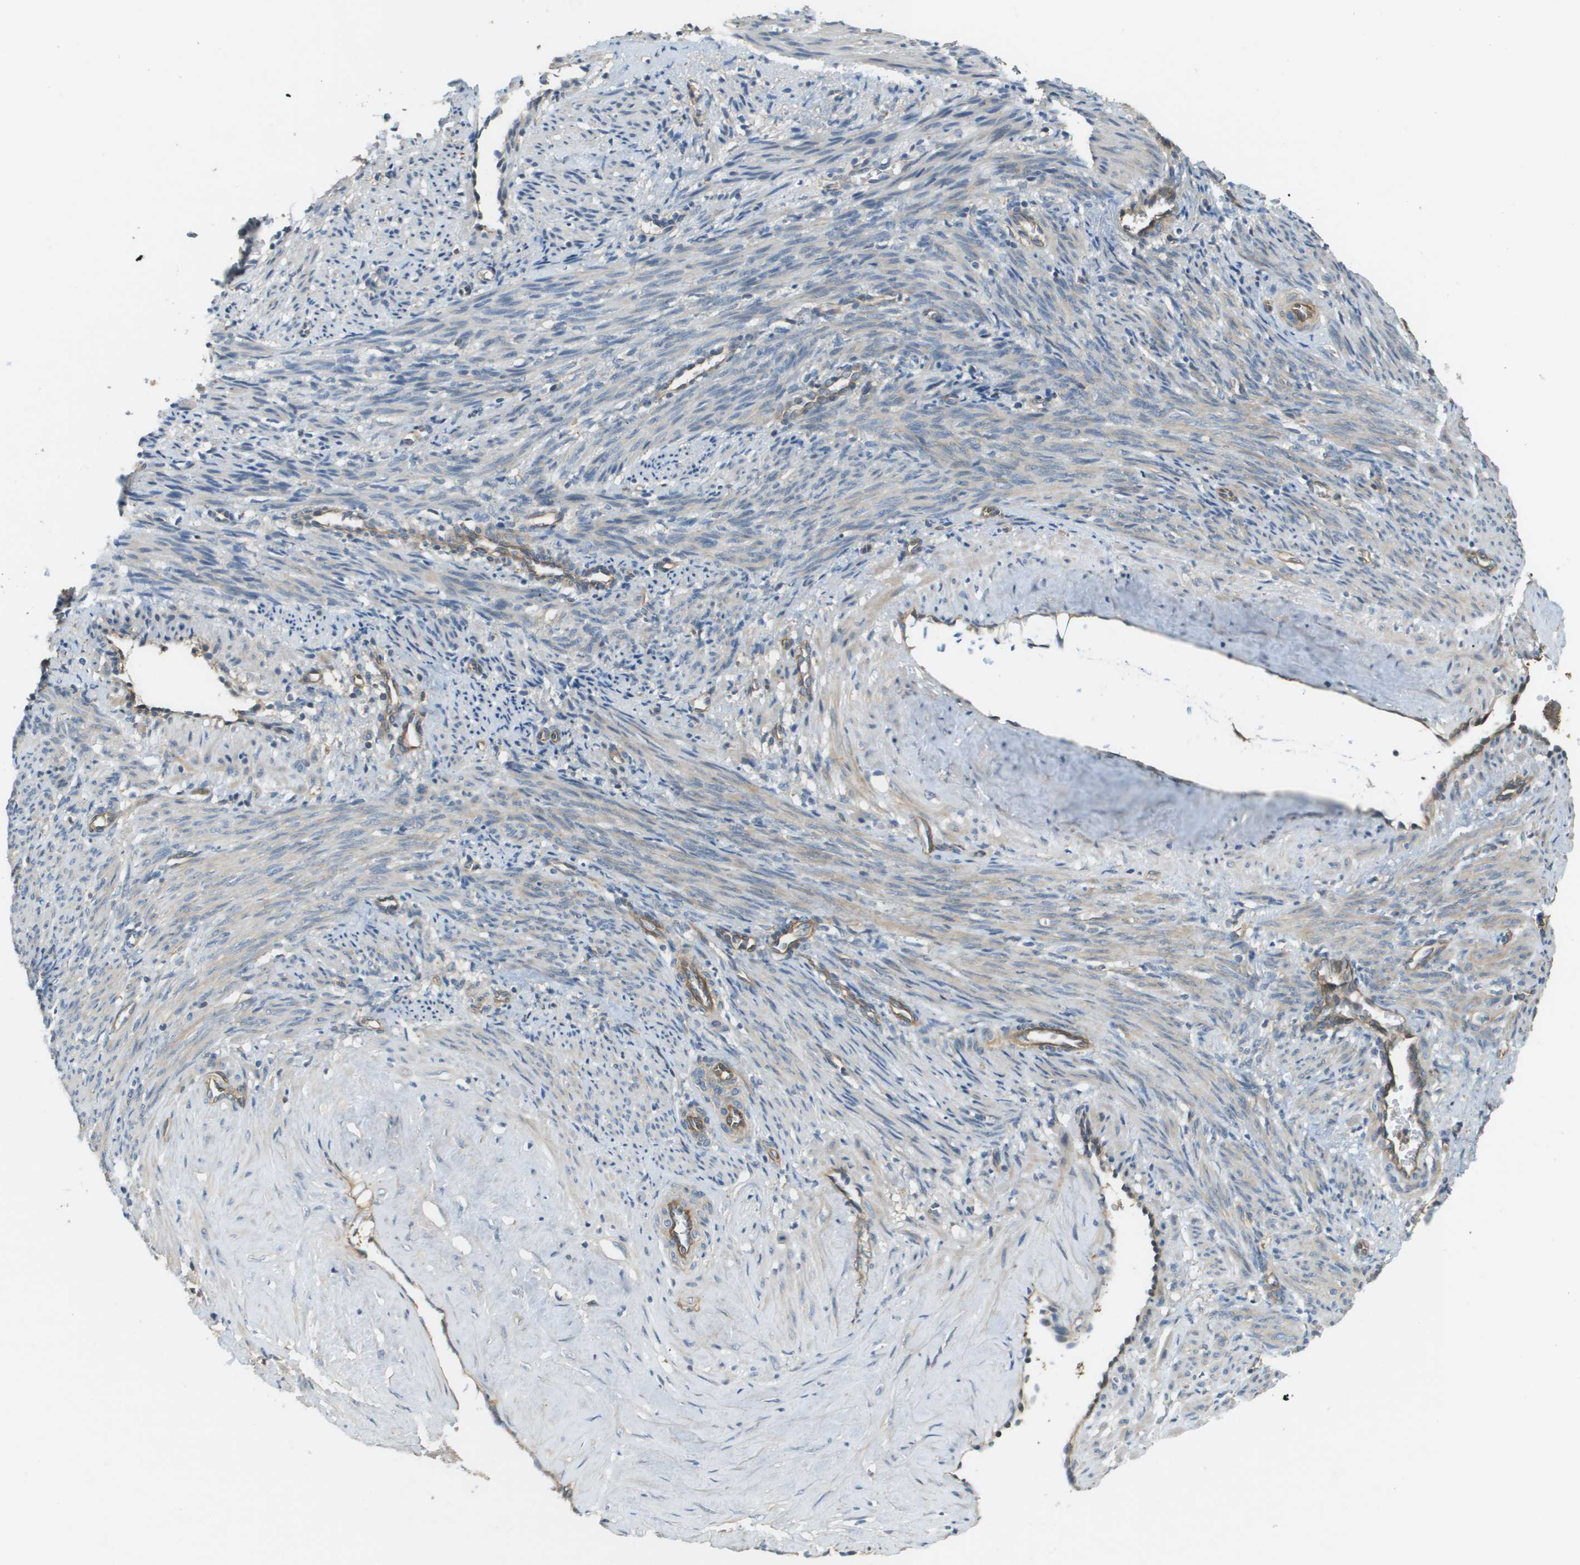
{"staining": {"intensity": "weak", "quantity": "25%-75%", "location": "cytoplasmic/membranous"}, "tissue": "smooth muscle", "cell_type": "Smooth muscle cells", "image_type": "normal", "snomed": [{"axis": "morphology", "description": "Normal tissue, NOS"}, {"axis": "topography", "description": "Endometrium"}], "caption": "DAB immunohistochemical staining of benign human smooth muscle displays weak cytoplasmic/membranous protein staining in approximately 25%-75% of smooth muscle cells.", "gene": "DNAJB11", "patient": {"sex": "female", "age": 33}}